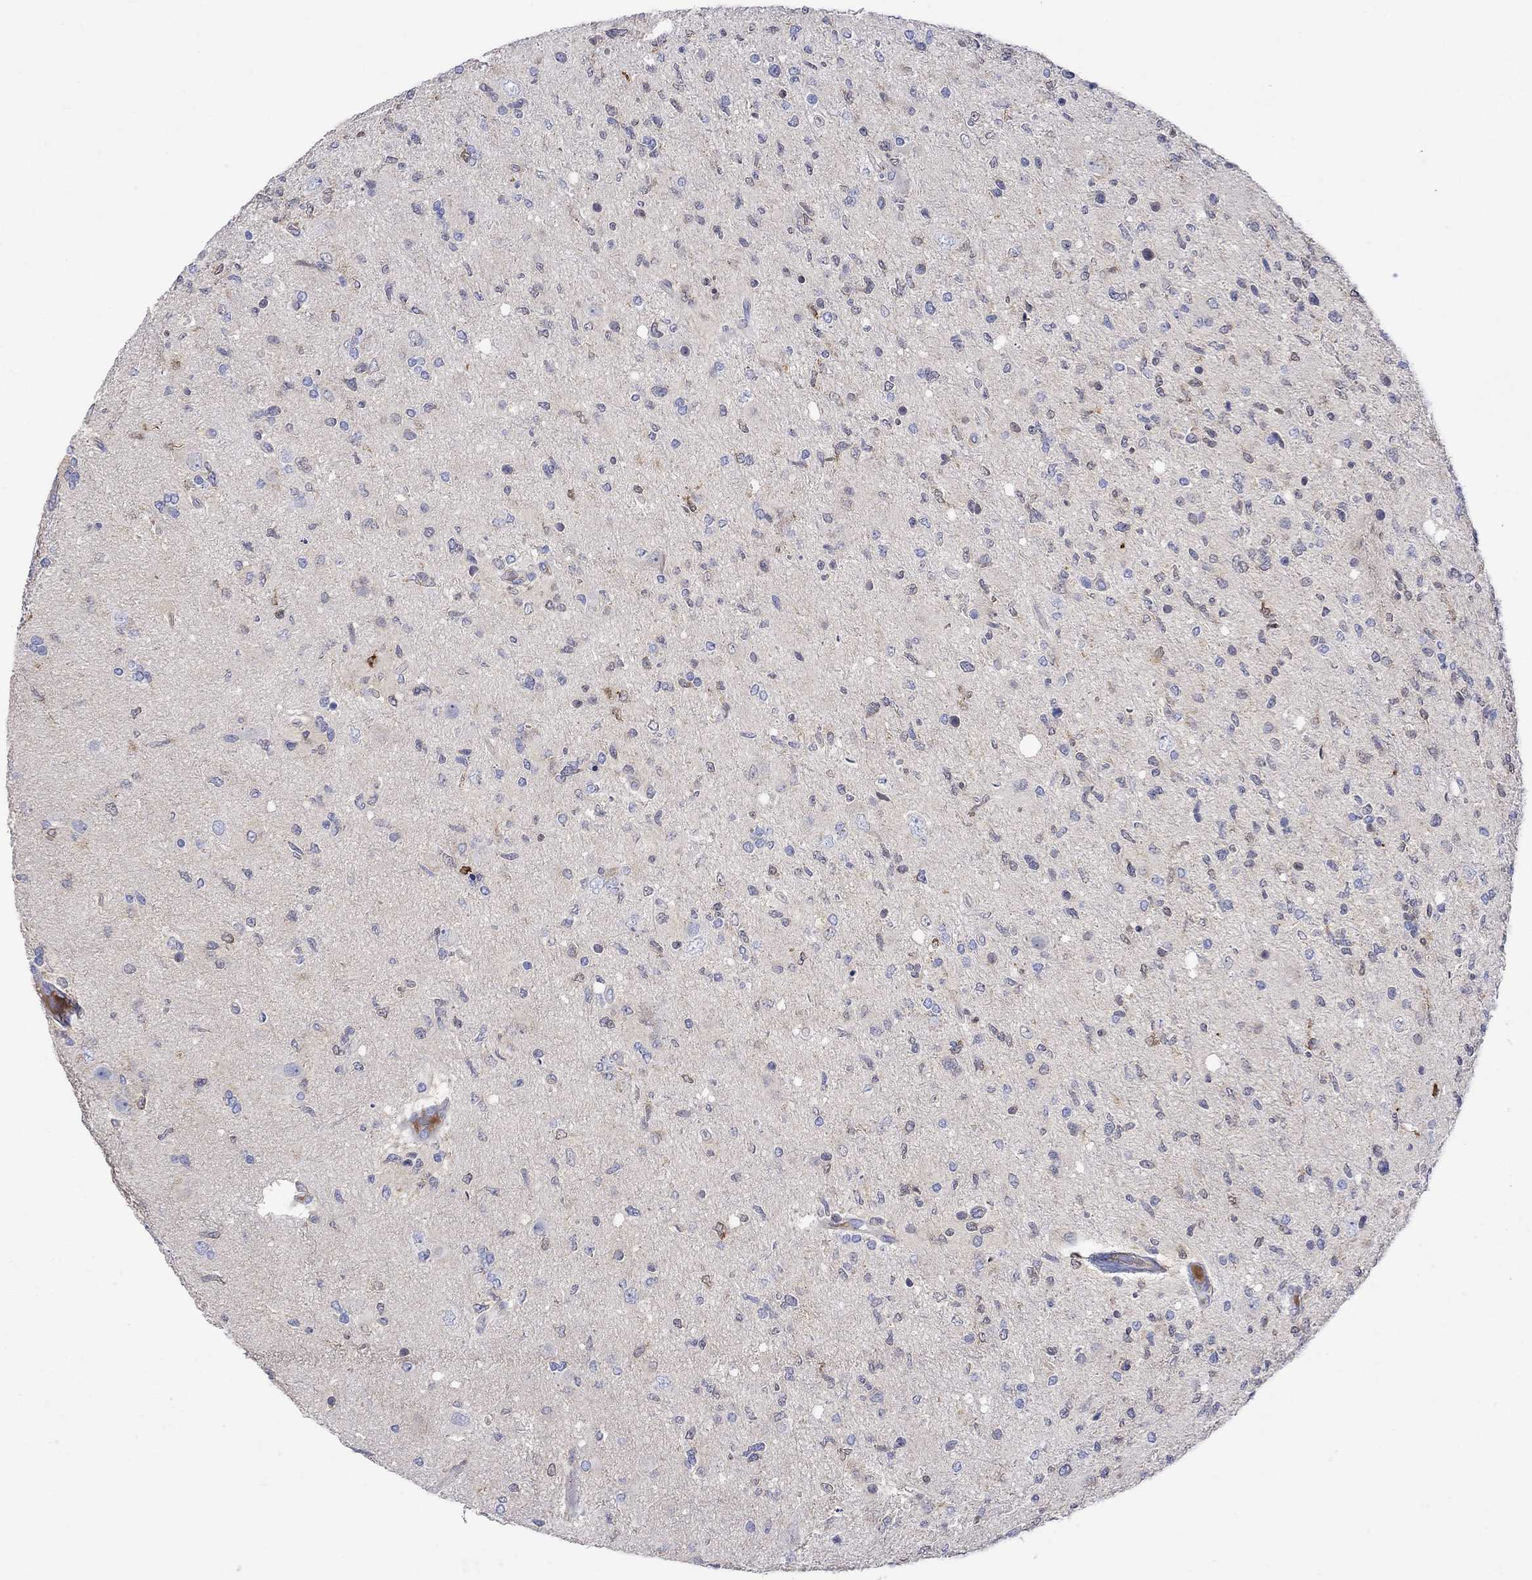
{"staining": {"intensity": "negative", "quantity": "none", "location": "none"}, "tissue": "glioma", "cell_type": "Tumor cells", "image_type": "cancer", "snomed": [{"axis": "morphology", "description": "Glioma, malignant, High grade"}, {"axis": "topography", "description": "Cerebral cortex"}], "caption": "The IHC image has no significant expression in tumor cells of malignant high-grade glioma tissue.", "gene": "MSI1", "patient": {"sex": "male", "age": 70}}